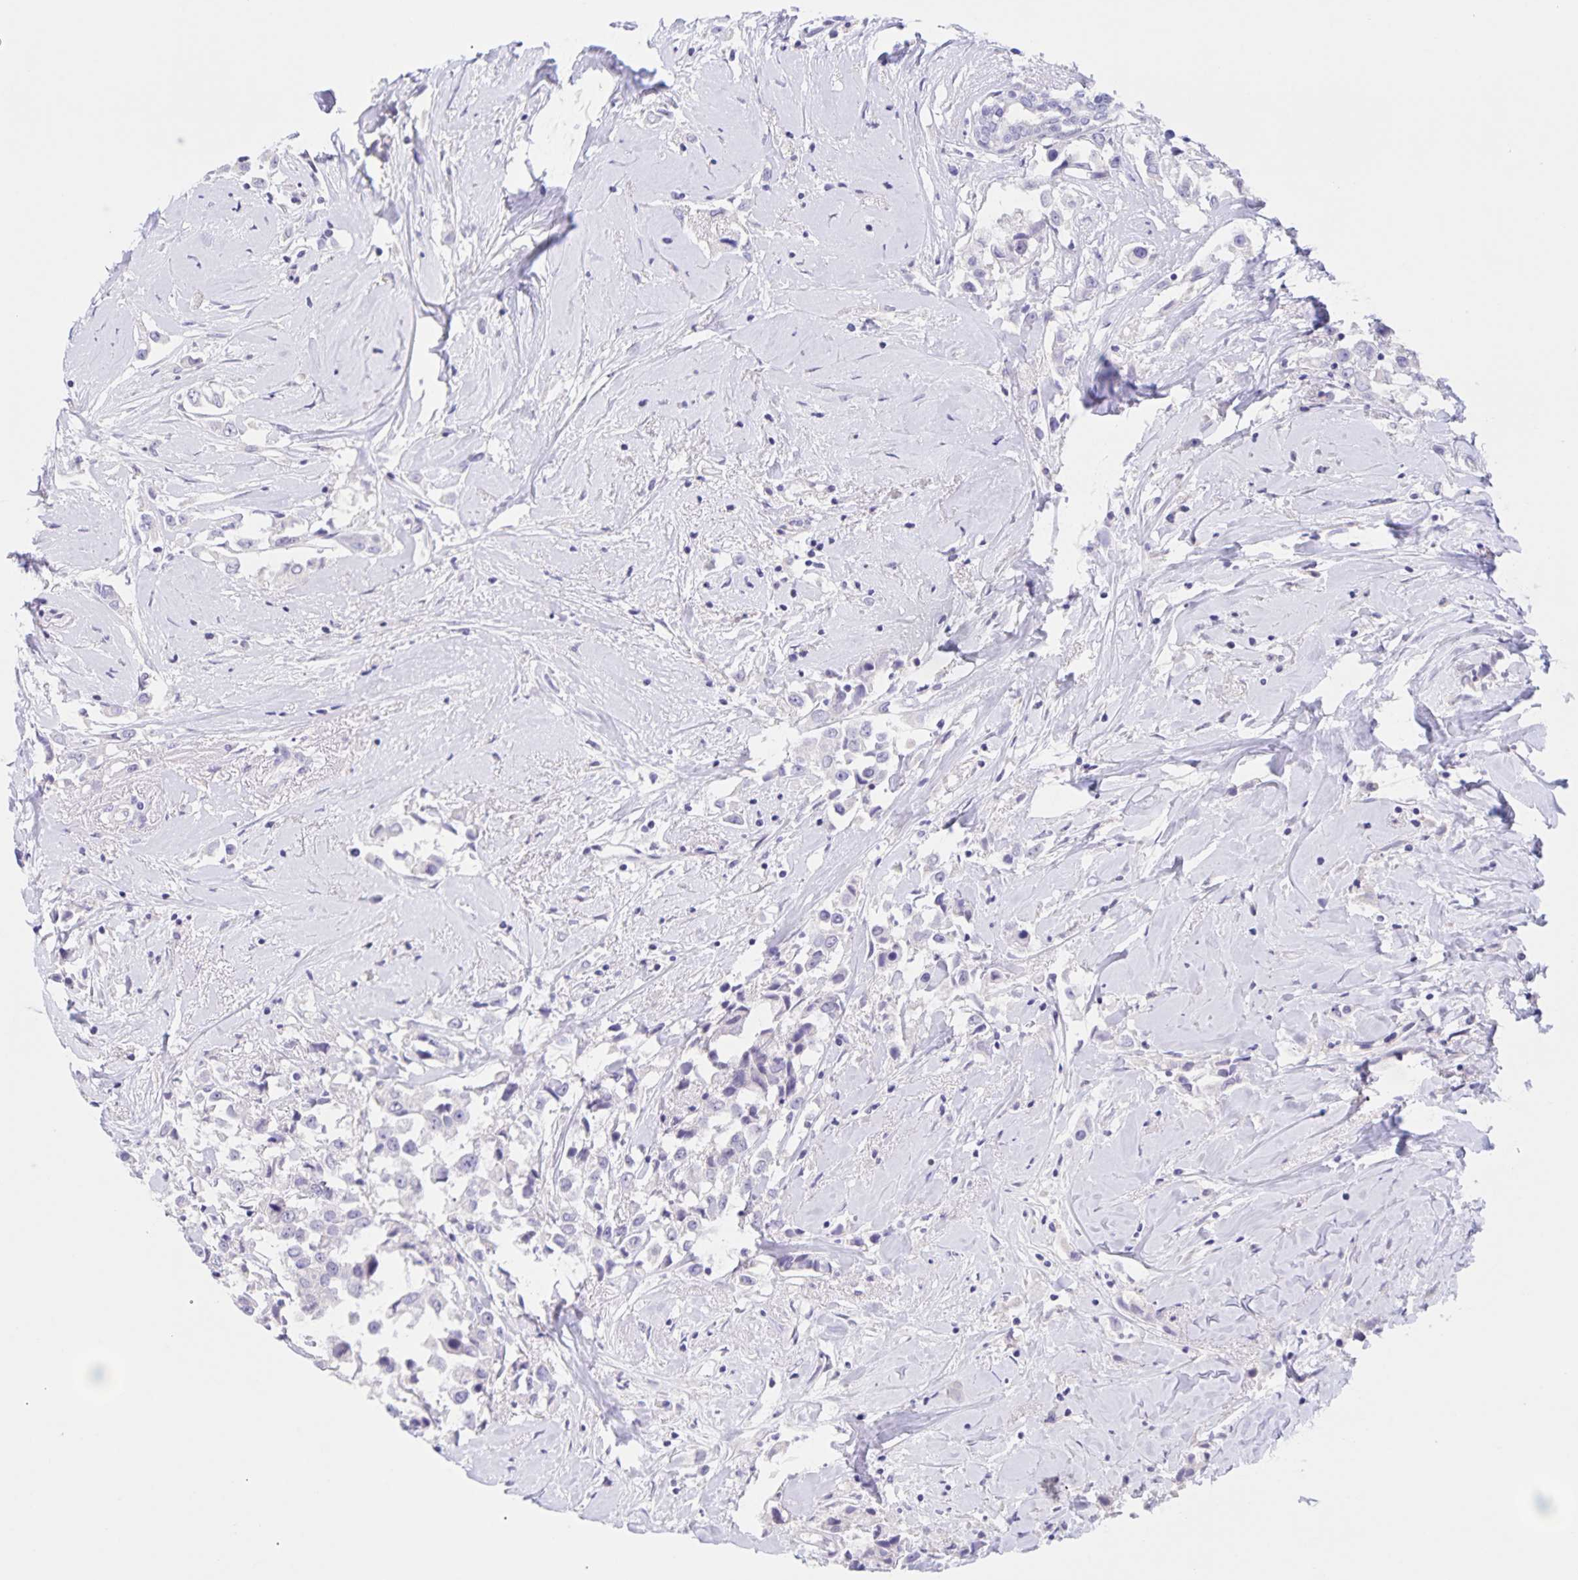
{"staining": {"intensity": "negative", "quantity": "none", "location": "none"}, "tissue": "breast cancer", "cell_type": "Tumor cells", "image_type": "cancer", "snomed": [{"axis": "morphology", "description": "Duct carcinoma"}, {"axis": "topography", "description": "Breast"}], "caption": "Tumor cells are negative for brown protein staining in breast cancer (intraductal carcinoma).", "gene": "DMGDH", "patient": {"sex": "female", "age": 61}}